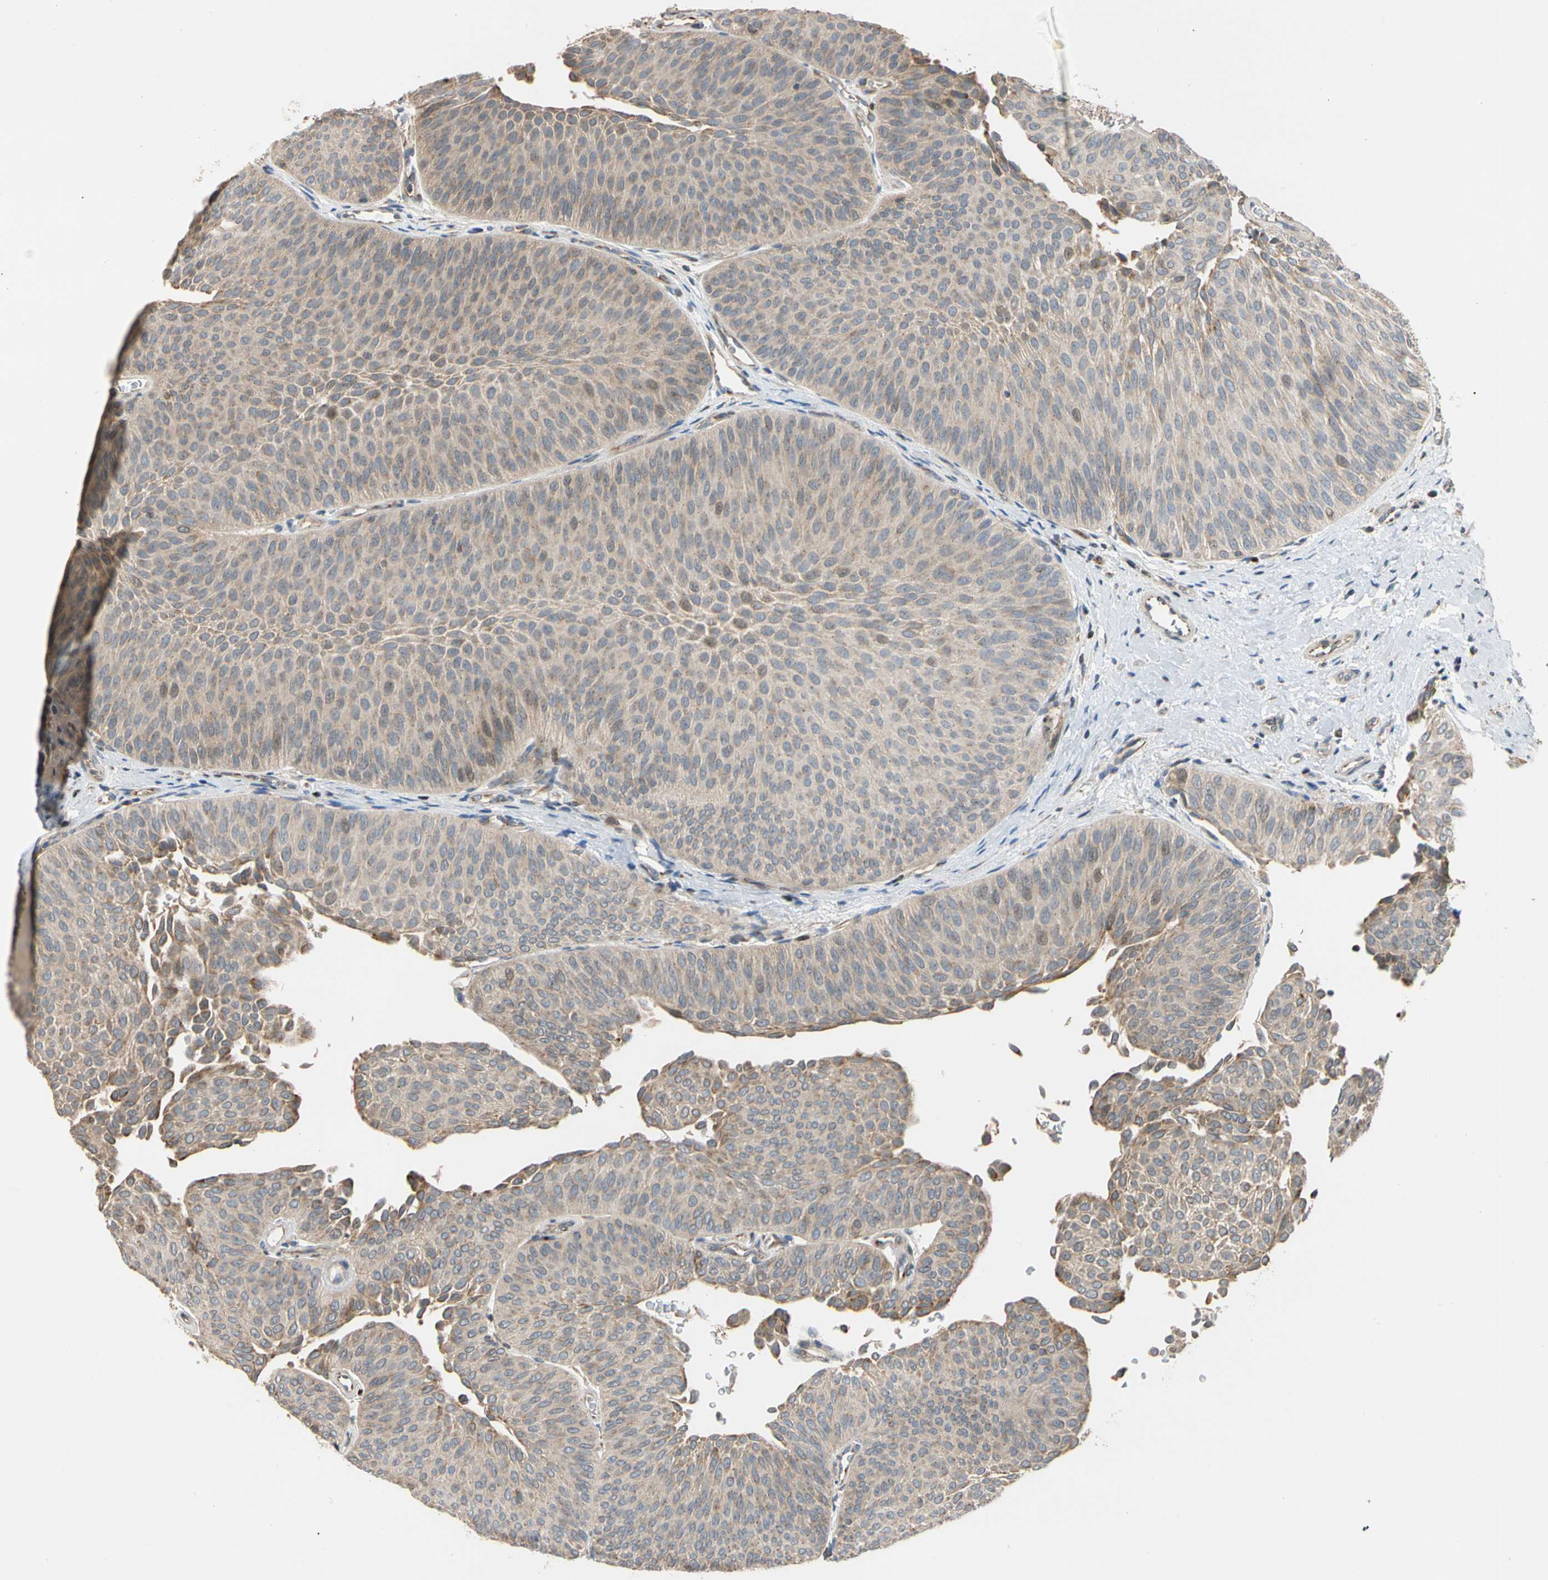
{"staining": {"intensity": "weak", "quantity": ">75%", "location": "cytoplasmic/membranous"}, "tissue": "urothelial cancer", "cell_type": "Tumor cells", "image_type": "cancer", "snomed": [{"axis": "morphology", "description": "Urothelial carcinoma, Low grade"}, {"axis": "topography", "description": "Urinary bladder"}], "caption": "The immunohistochemical stain labels weak cytoplasmic/membranous positivity in tumor cells of urothelial cancer tissue. The protein of interest is shown in brown color, while the nuclei are stained blue.", "gene": "IP6K2", "patient": {"sex": "female", "age": 60}}